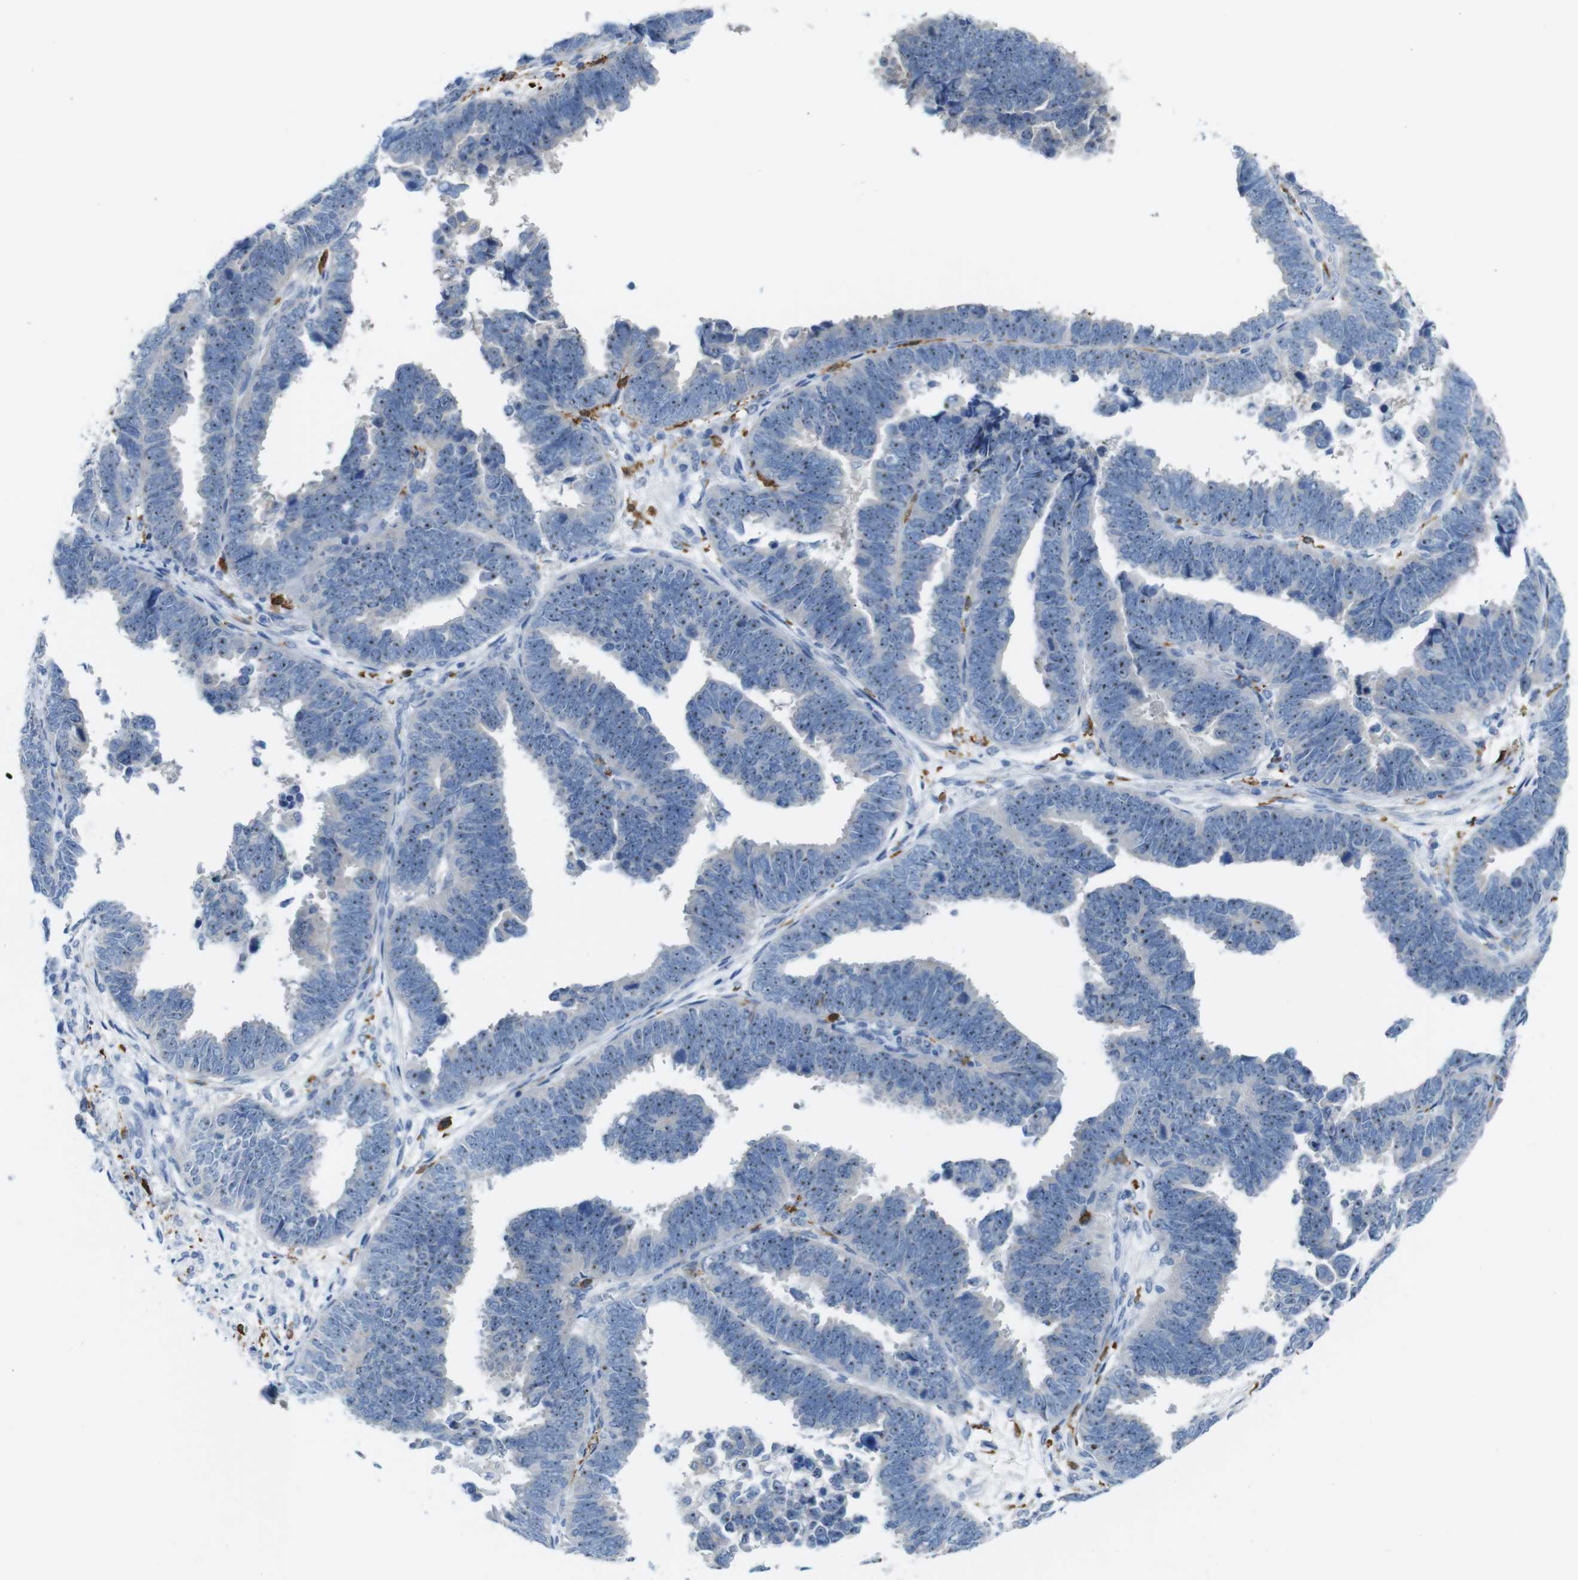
{"staining": {"intensity": "moderate", "quantity": ">75%", "location": "nuclear"}, "tissue": "endometrial cancer", "cell_type": "Tumor cells", "image_type": "cancer", "snomed": [{"axis": "morphology", "description": "Adenocarcinoma, NOS"}, {"axis": "topography", "description": "Endometrium"}], "caption": "Endometrial adenocarcinoma stained for a protein displays moderate nuclear positivity in tumor cells. Using DAB (brown) and hematoxylin (blue) stains, captured at high magnification using brightfield microscopy.", "gene": "C1orf210", "patient": {"sex": "female", "age": 75}}